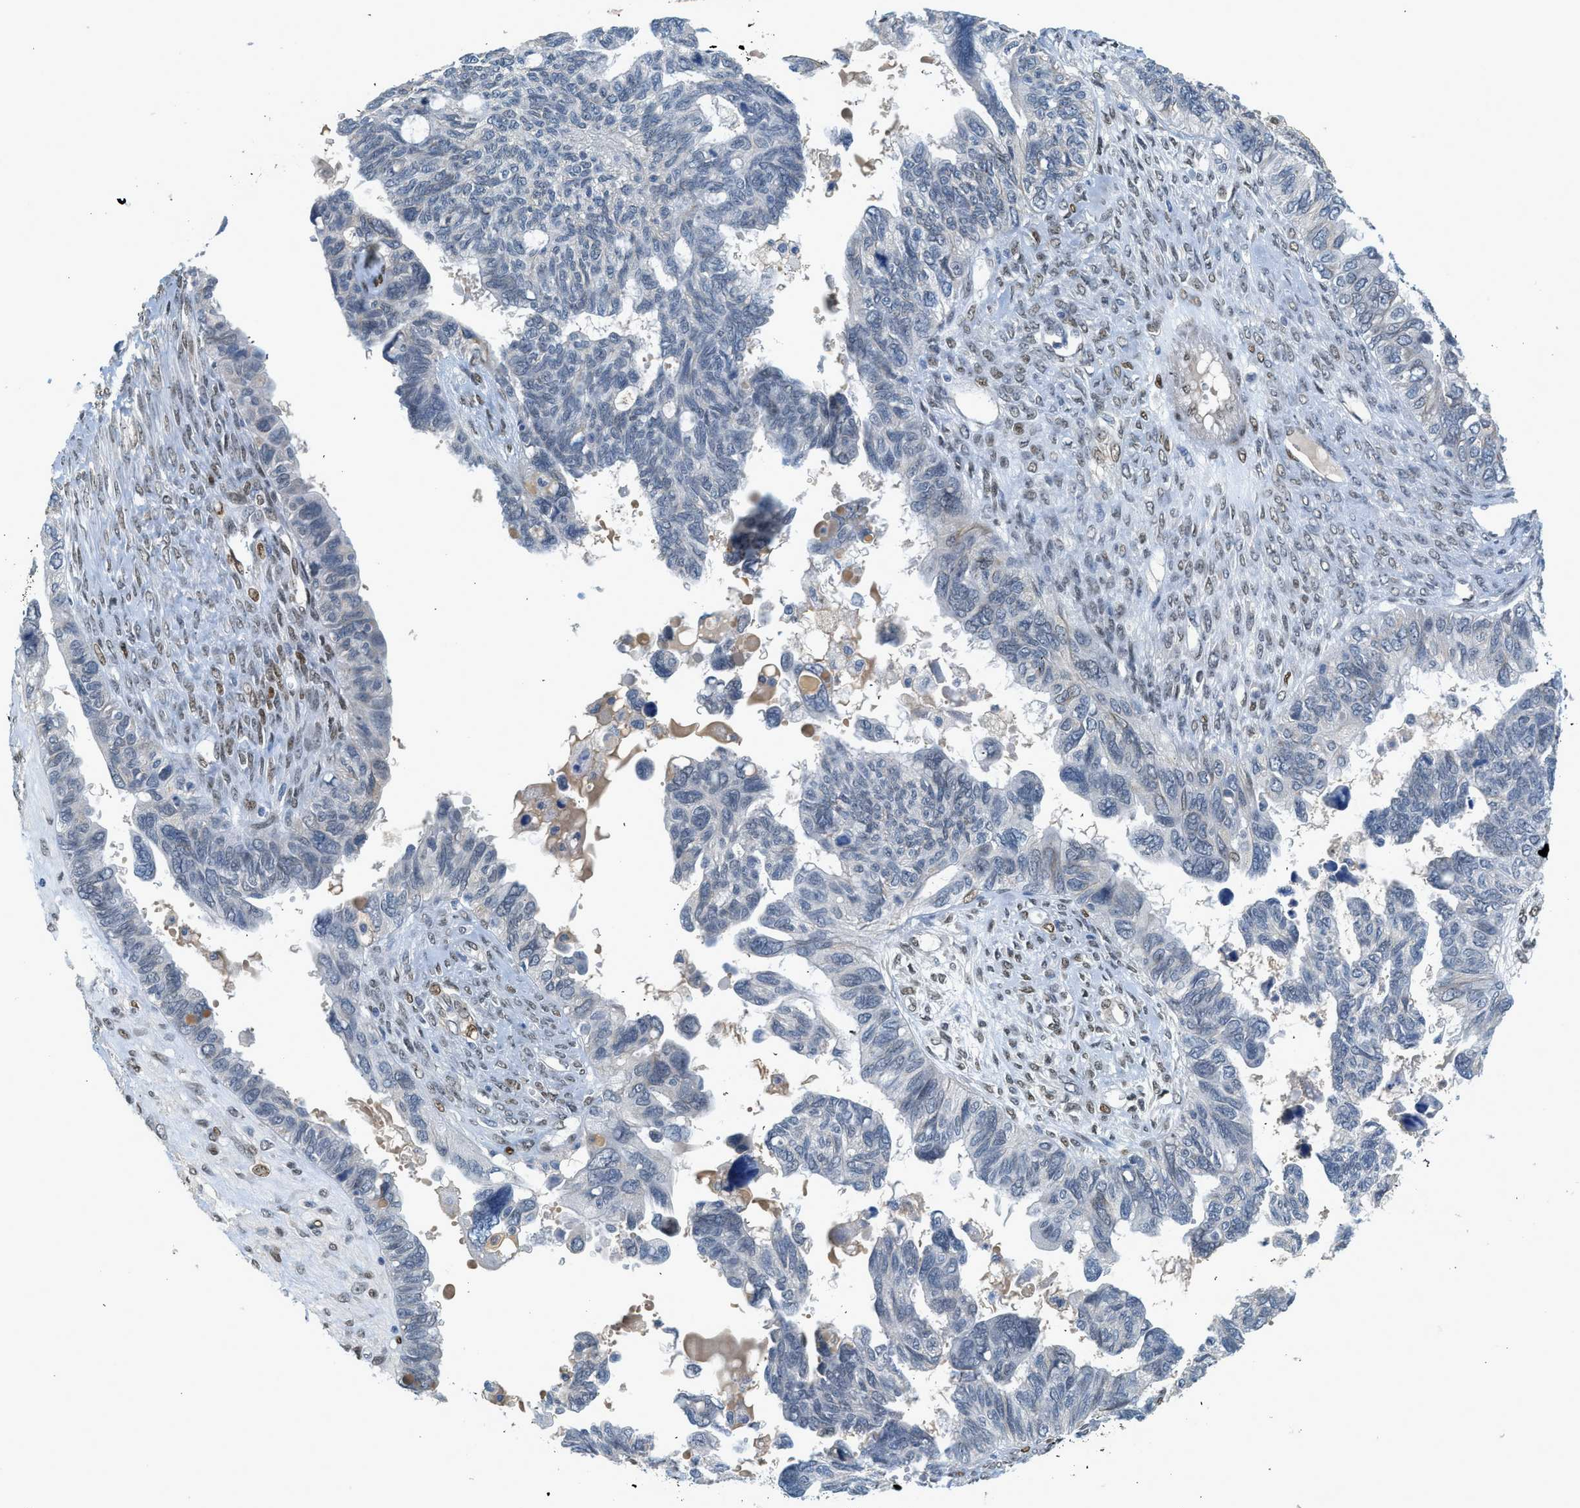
{"staining": {"intensity": "negative", "quantity": "none", "location": "none"}, "tissue": "ovarian cancer", "cell_type": "Tumor cells", "image_type": "cancer", "snomed": [{"axis": "morphology", "description": "Cystadenocarcinoma, serous, NOS"}, {"axis": "topography", "description": "Ovary"}], "caption": "Immunohistochemistry image of neoplastic tissue: ovarian cancer (serous cystadenocarcinoma) stained with DAB (3,3'-diaminobenzidine) exhibits no significant protein staining in tumor cells. The staining is performed using DAB (3,3'-diaminobenzidine) brown chromogen with nuclei counter-stained in using hematoxylin.", "gene": "ZBTB20", "patient": {"sex": "female", "age": 79}}